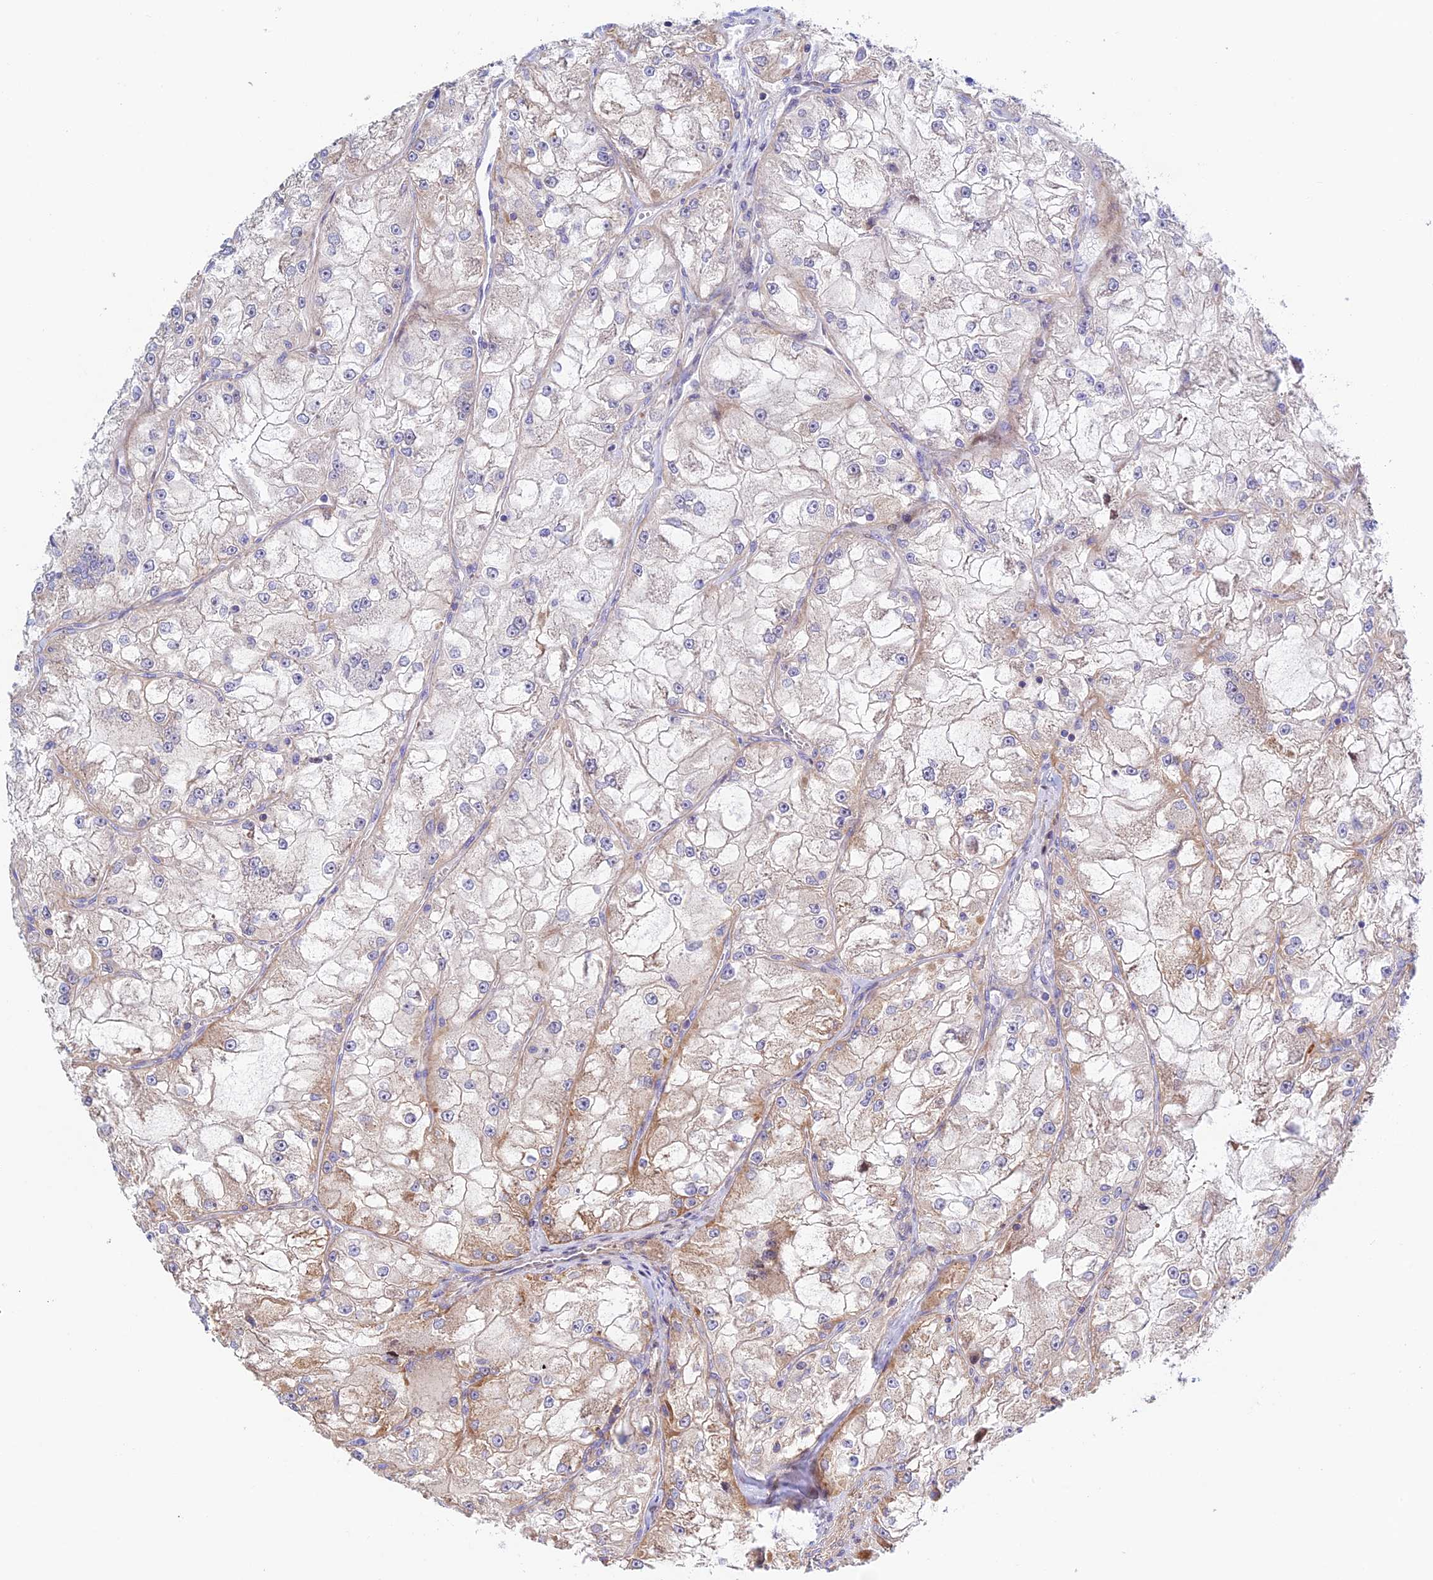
{"staining": {"intensity": "weak", "quantity": "25%-75%", "location": "cytoplasmic/membranous"}, "tissue": "renal cancer", "cell_type": "Tumor cells", "image_type": "cancer", "snomed": [{"axis": "morphology", "description": "Adenocarcinoma, NOS"}, {"axis": "topography", "description": "Kidney"}], "caption": "DAB (3,3'-diaminobenzidine) immunohistochemical staining of renal cancer exhibits weak cytoplasmic/membranous protein positivity in about 25%-75% of tumor cells.", "gene": "PRIM1", "patient": {"sex": "female", "age": 72}}